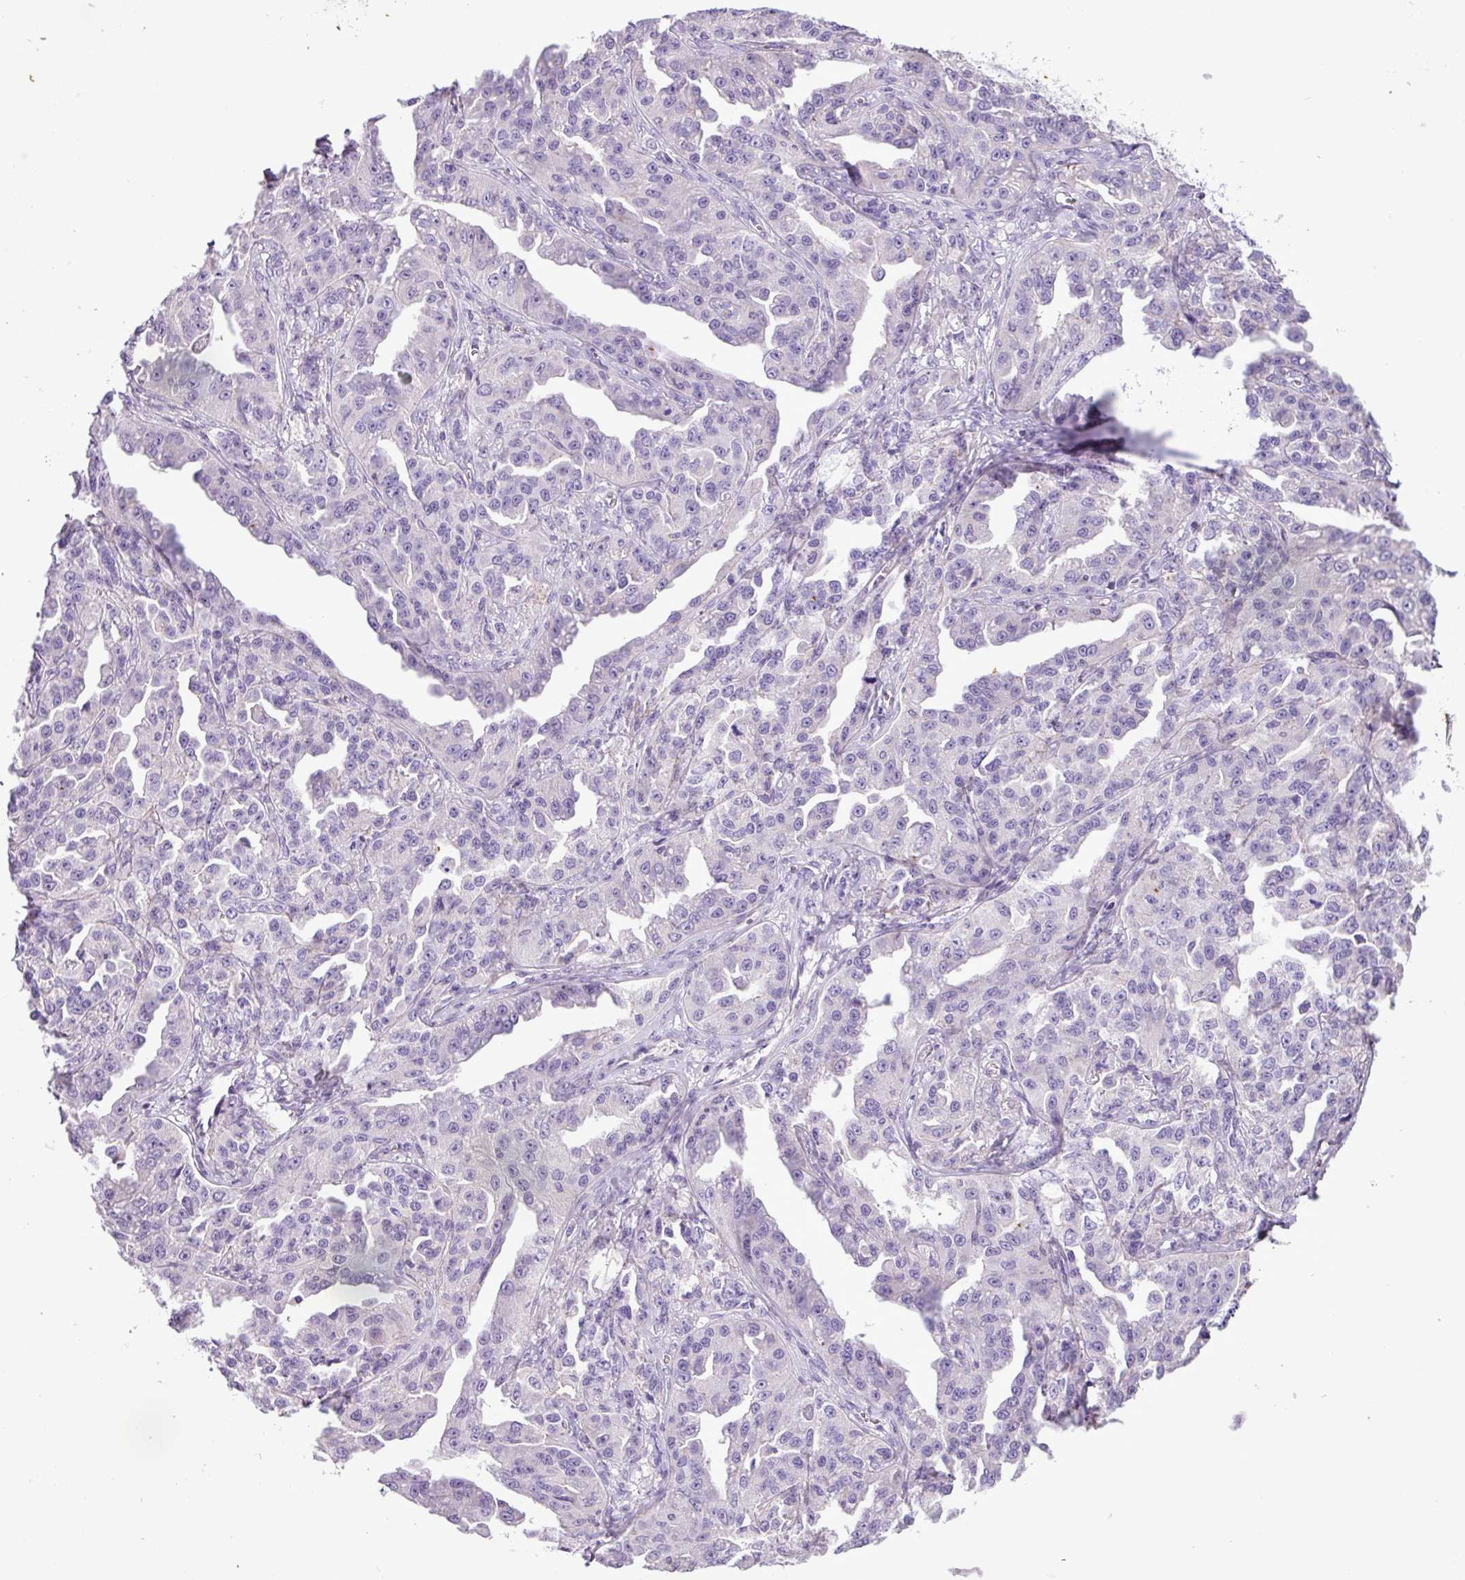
{"staining": {"intensity": "negative", "quantity": "none", "location": "none"}, "tissue": "ovarian cancer", "cell_type": "Tumor cells", "image_type": "cancer", "snomed": [{"axis": "morphology", "description": "Cystadenocarcinoma, serous, NOS"}, {"axis": "topography", "description": "Ovary"}], "caption": "This is an immunohistochemistry photomicrograph of human ovarian serous cystadenocarcinoma. There is no positivity in tumor cells.", "gene": "ZNF334", "patient": {"sex": "female", "age": 75}}